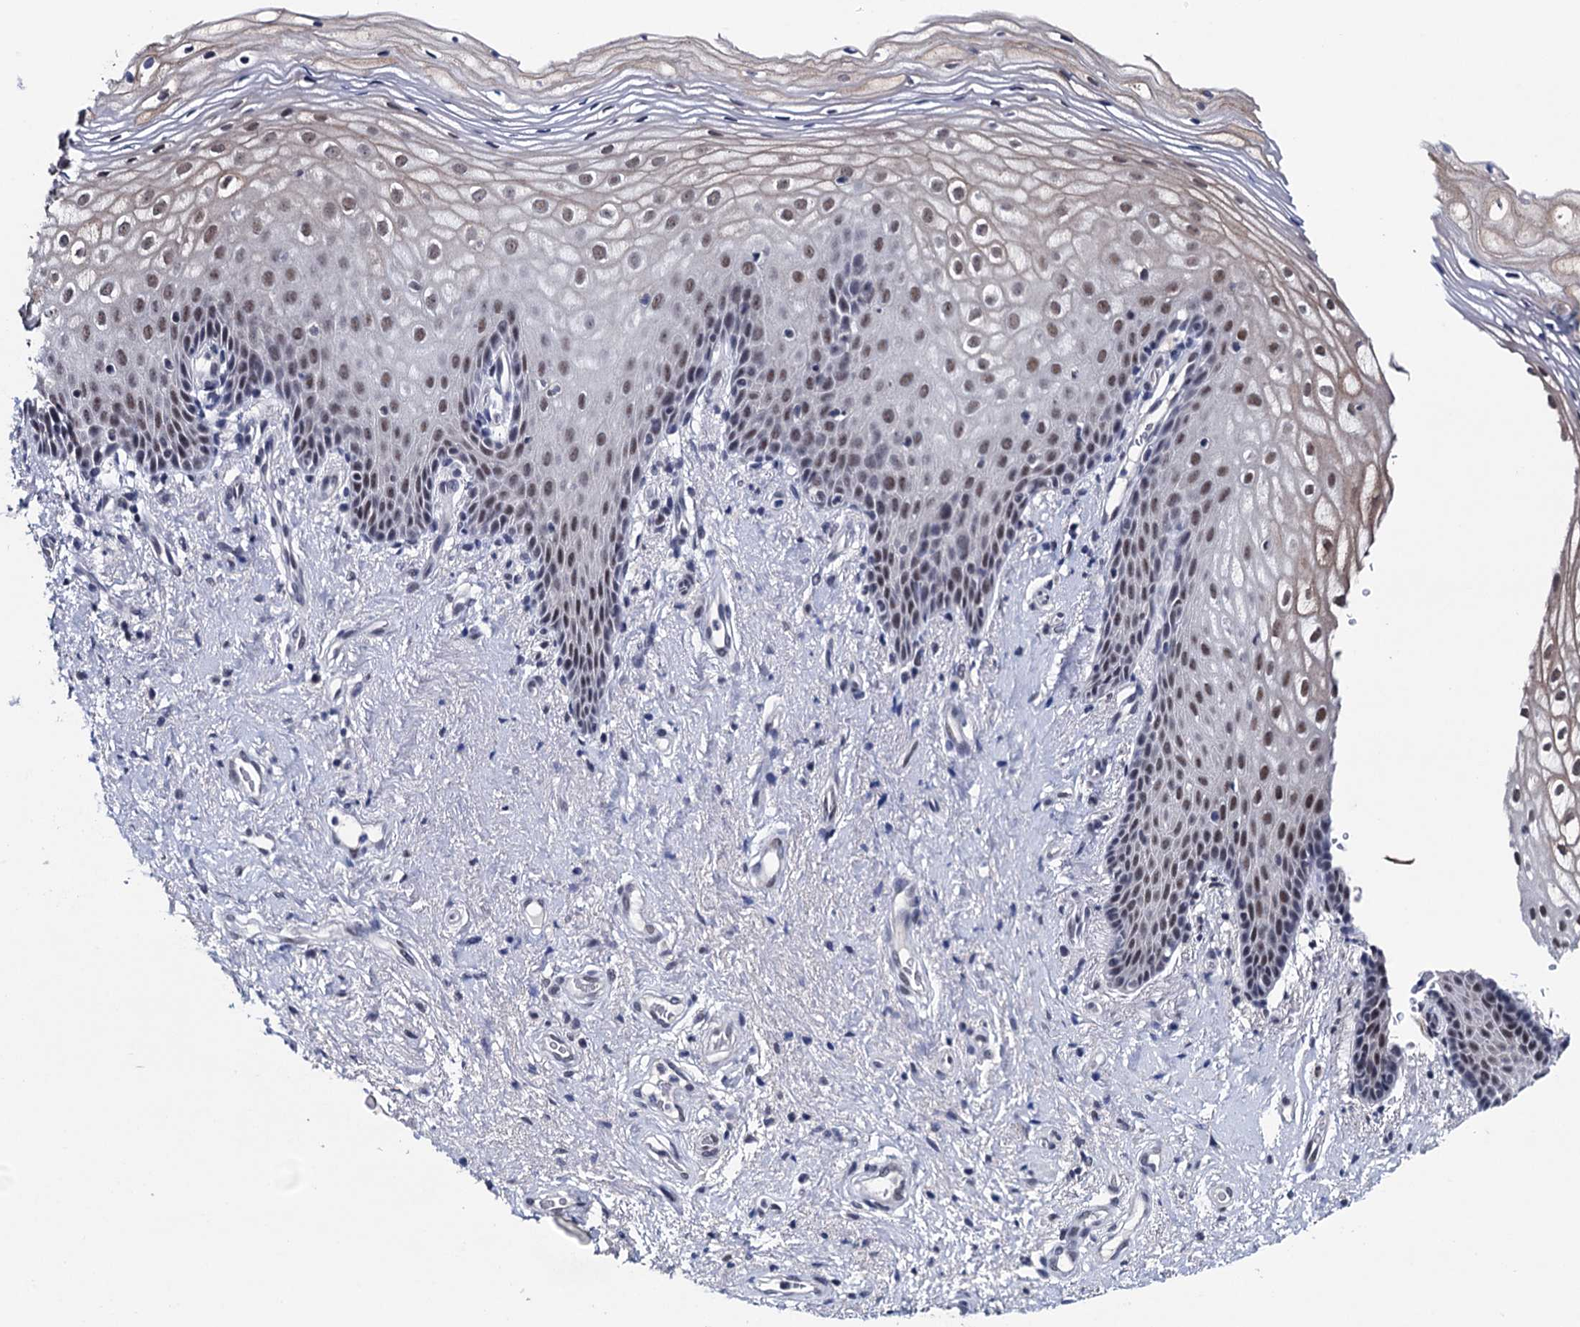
{"staining": {"intensity": "moderate", "quantity": "25%-75%", "location": "nuclear"}, "tissue": "vagina", "cell_type": "Squamous epithelial cells", "image_type": "normal", "snomed": [{"axis": "morphology", "description": "Normal tissue, NOS"}, {"axis": "topography", "description": "Vagina"}], "caption": "Immunohistochemical staining of unremarkable vagina displays medium levels of moderate nuclear expression in about 25%-75% of squamous epithelial cells.", "gene": "FNBP4", "patient": {"sex": "female", "age": 60}}